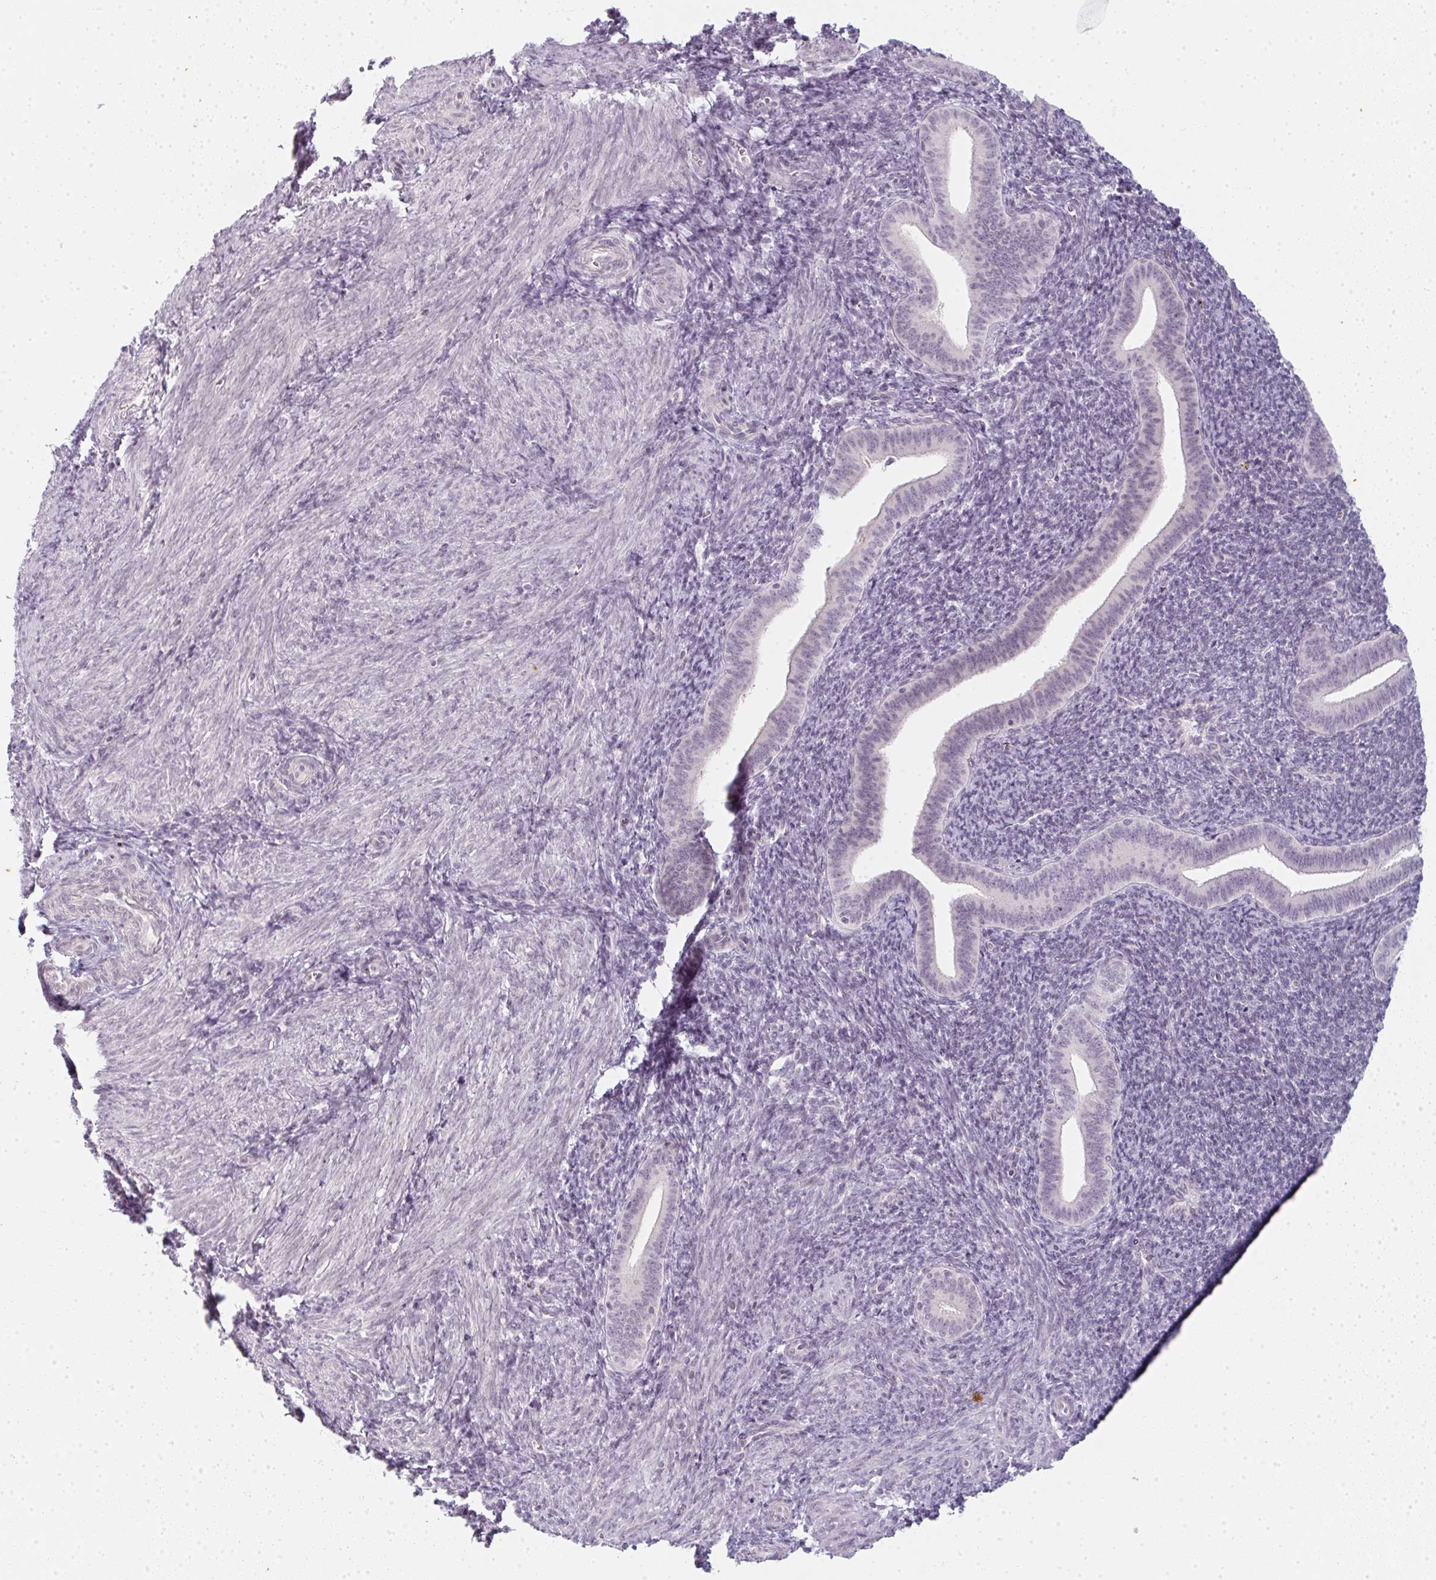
{"staining": {"intensity": "negative", "quantity": "none", "location": "none"}, "tissue": "endometrium", "cell_type": "Cells in endometrial stroma", "image_type": "normal", "snomed": [{"axis": "morphology", "description": "Normal tissue, NOS"}, {"axis": "topography", "description": "Endometrium"}], "caption": "A high-resolution micrograph shows immunohistochemistry (IHC) staining of benign endometrium, which reveals no significant expression in cells in endometrial stroma.", "gene": "RBBP6", "patient": {"sex": "female", "age": 25}}